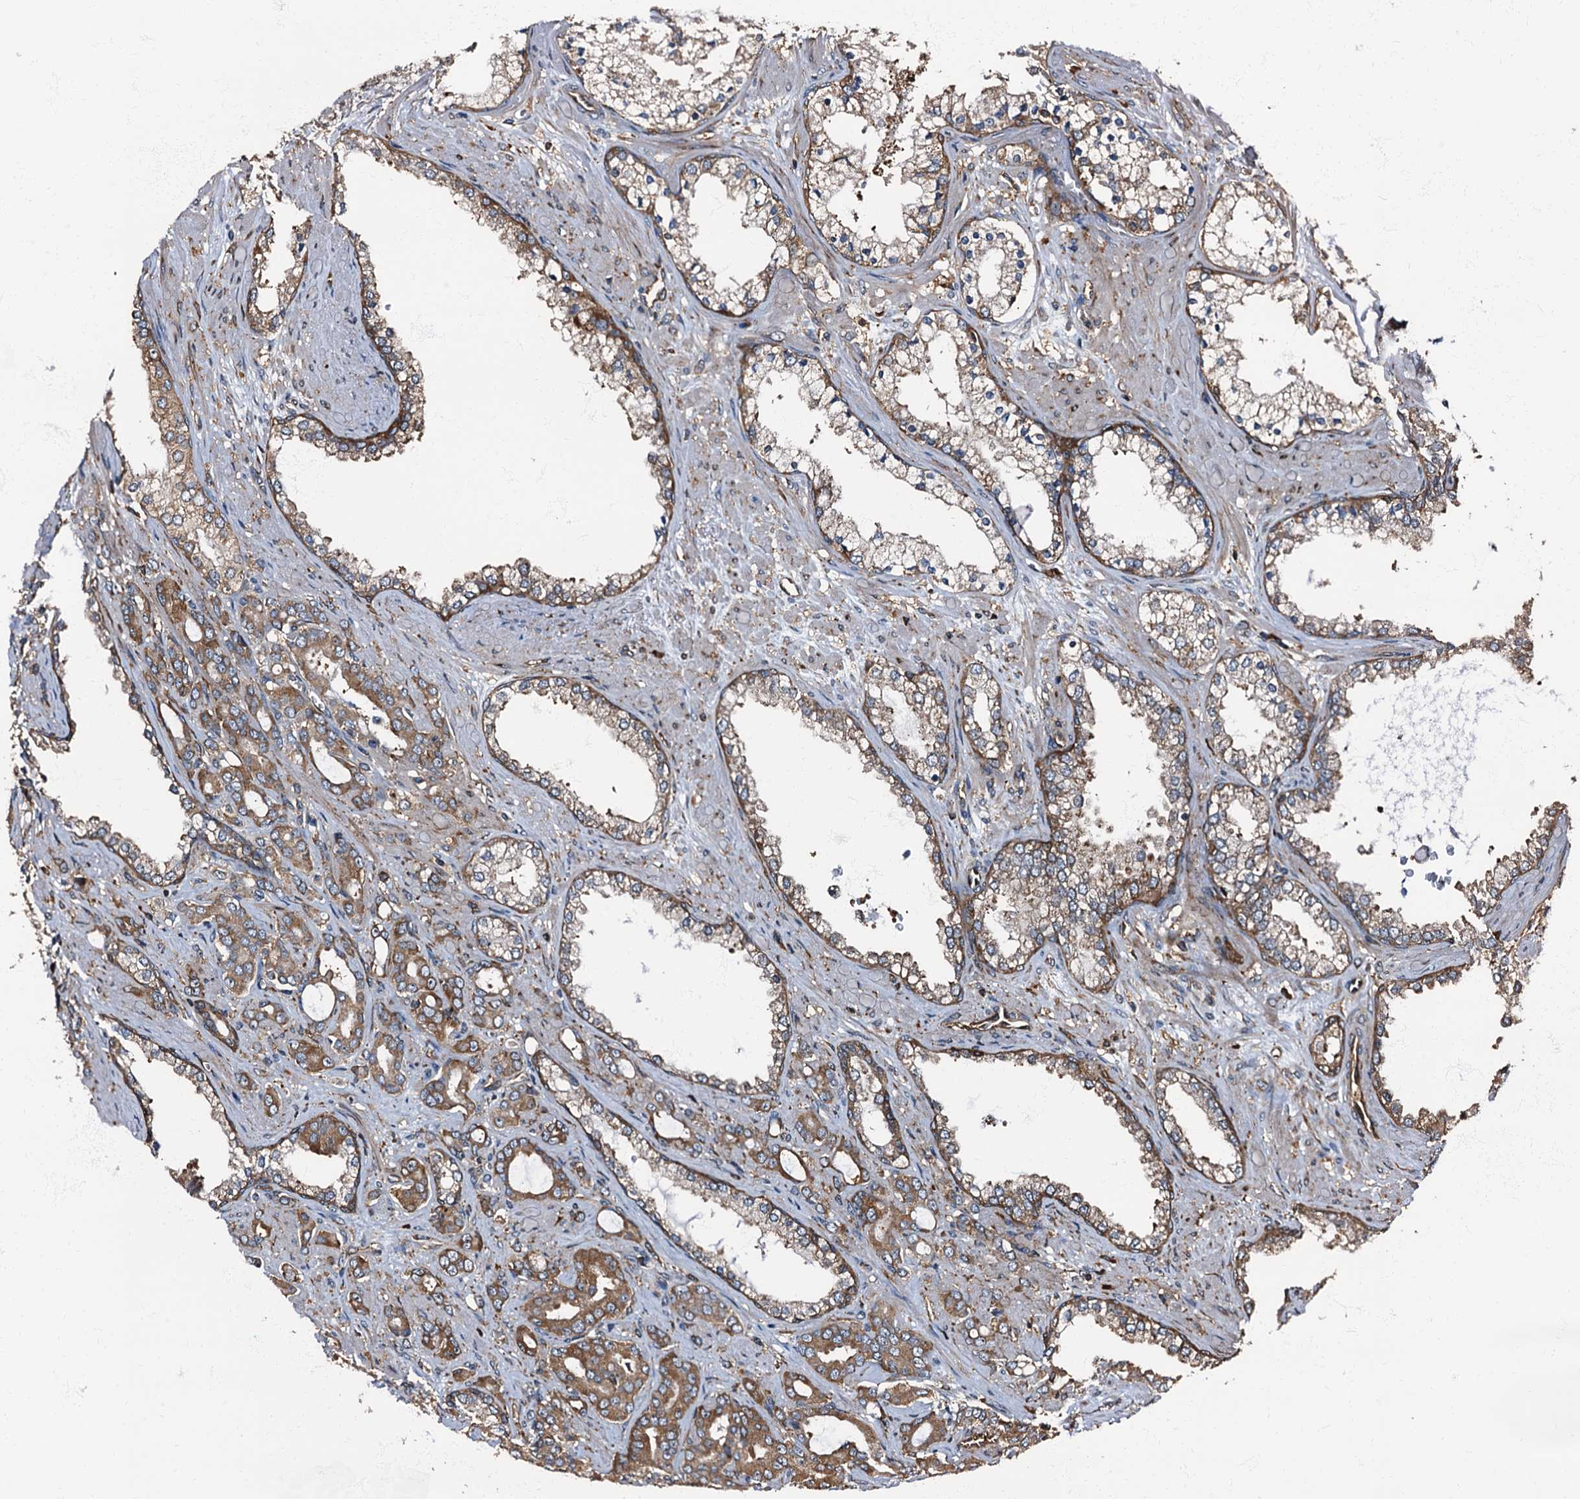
{"staining": {"intensity": "strong", "quantity": "25%-75%", "location": "cytoplasmic/membranous"}, "tissue": "prostate cancer", "cell_type": "Tumor cells", "image_type": "cancer", "snomed": [{"axis": "morphology", "description": "Adenocarcinoma, High grade"}, {"axis": "topography", "description": "Prostate"}], "caption": "Strong cytoplasmic/membranous positivity for a protein is seen in approximately 25%-75% of tumor cells of prostate cancer (adenocarcinoma (high-grade)) using IHC.", "gene": "ATP2C1", "patient": {"sex": "male", "age": 72}}